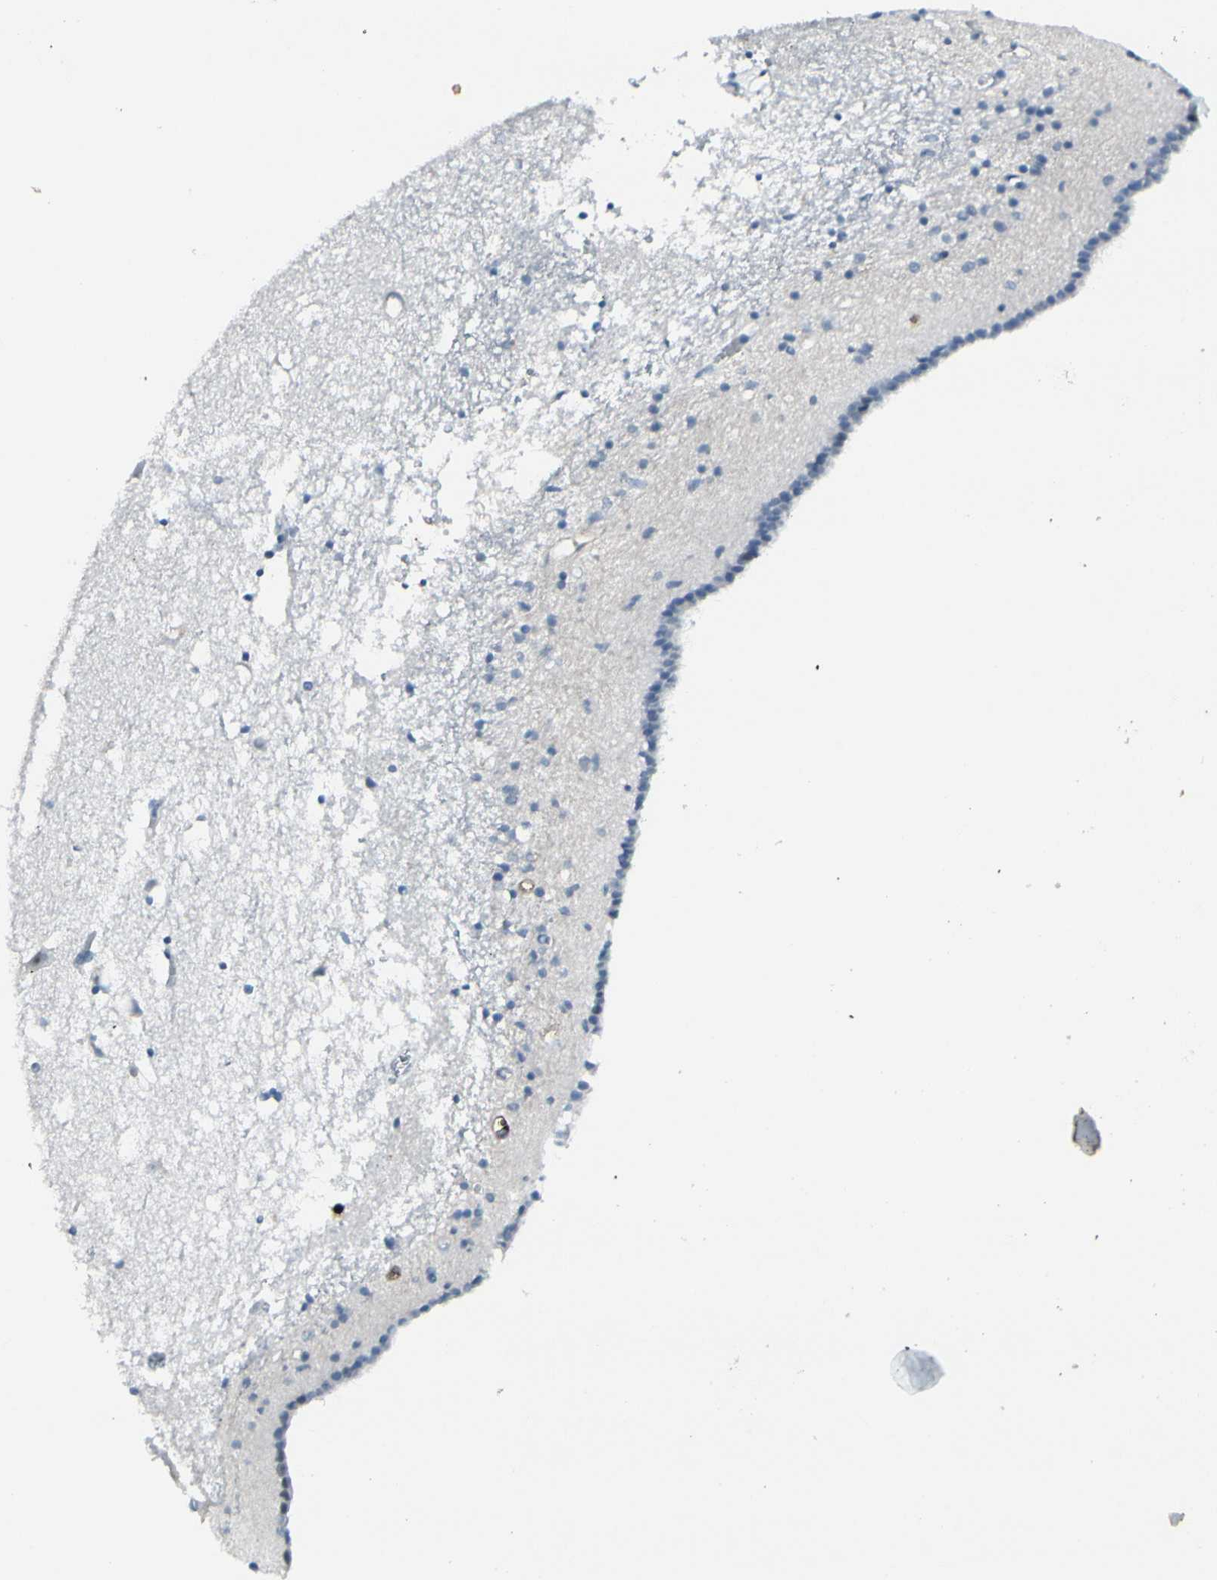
{"staining": {"intensity": "negative", "quantity": "none", "location": "none"}, "tissue": "caudate", "cell_type": "Glial cells", "image_type": "normal", "snomed": [{"axis": "morphology", "description": "Normal tissue, NOS"}, {"axis": "topography", "description": "Lateral ventricle wall"}], "caption": "DAB immunohistochemical staining of normal caudate reveals no significant staining in glial cells. Brightfield microscopy of immunohistochemistry (IHC) stained with DAB (3,3'-diaminobenzidine) (brown) and hematoxylin (blue), captured at high magnification.", "gene": "IGHG1", "patient": {"sex": "male", "age": 45}}